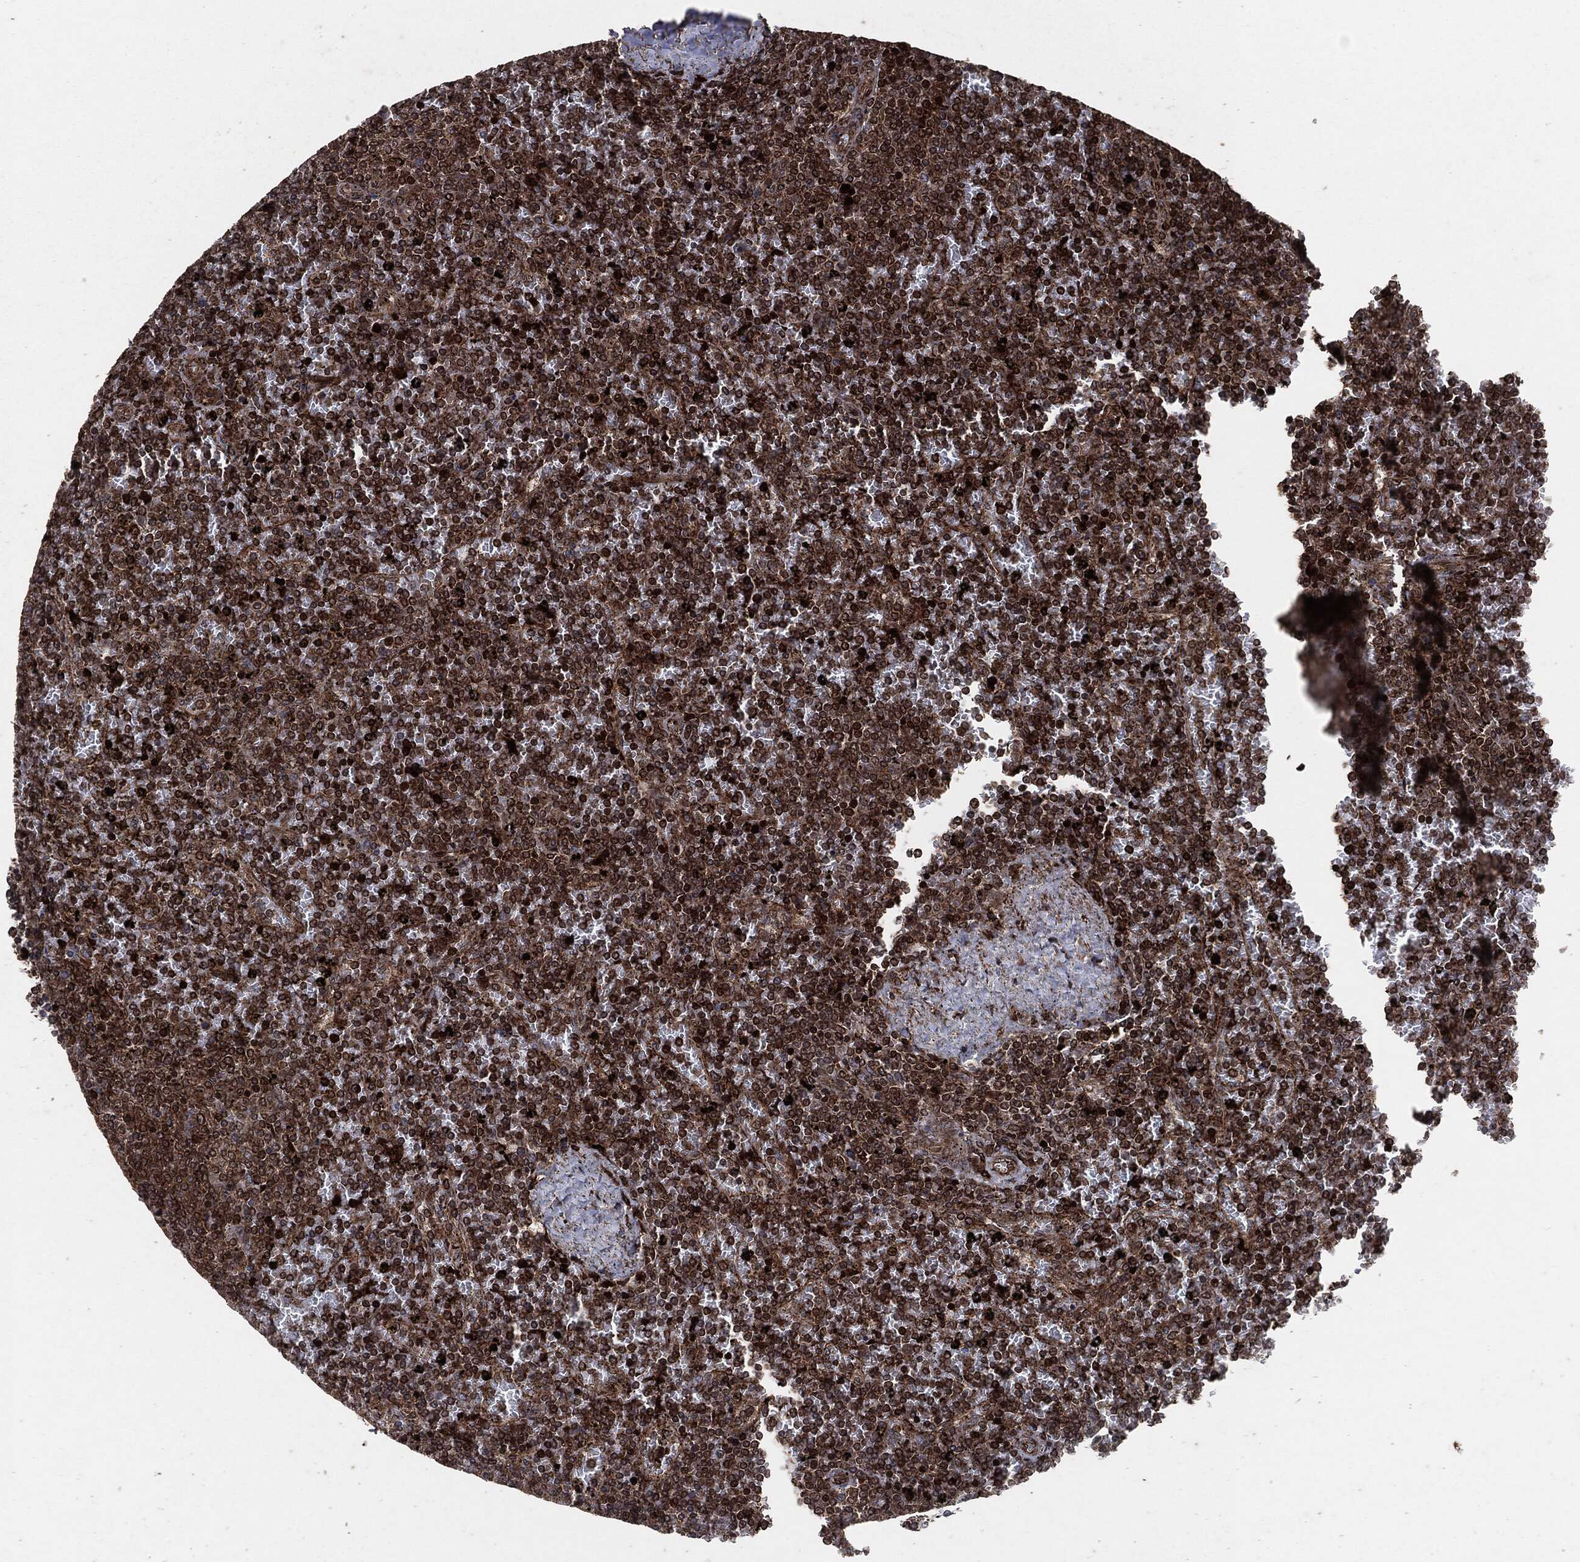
{"staining": {"intensity": "strong", "quantity": ">75%", "location": "cytoplasmic/membranous"}, "tissue": "lymphoma", "cell_type": "Tumor cells", "image_type": "cancer", "snomed": [{"axis": "morphology", "description": "Malignant lymphoma, non-Hodgkin's type, Low grade"}, {"axis": "topography", "description": "Spleen"}], "caption": "IHC image of human lymphoma stained for a protein (brown), which reveals high levels of strong cytoplasmic/membranous staining in about >75% of tumor cells.", "gene": "IFIT1", "patient": {"sex": "female", "age": 77}}